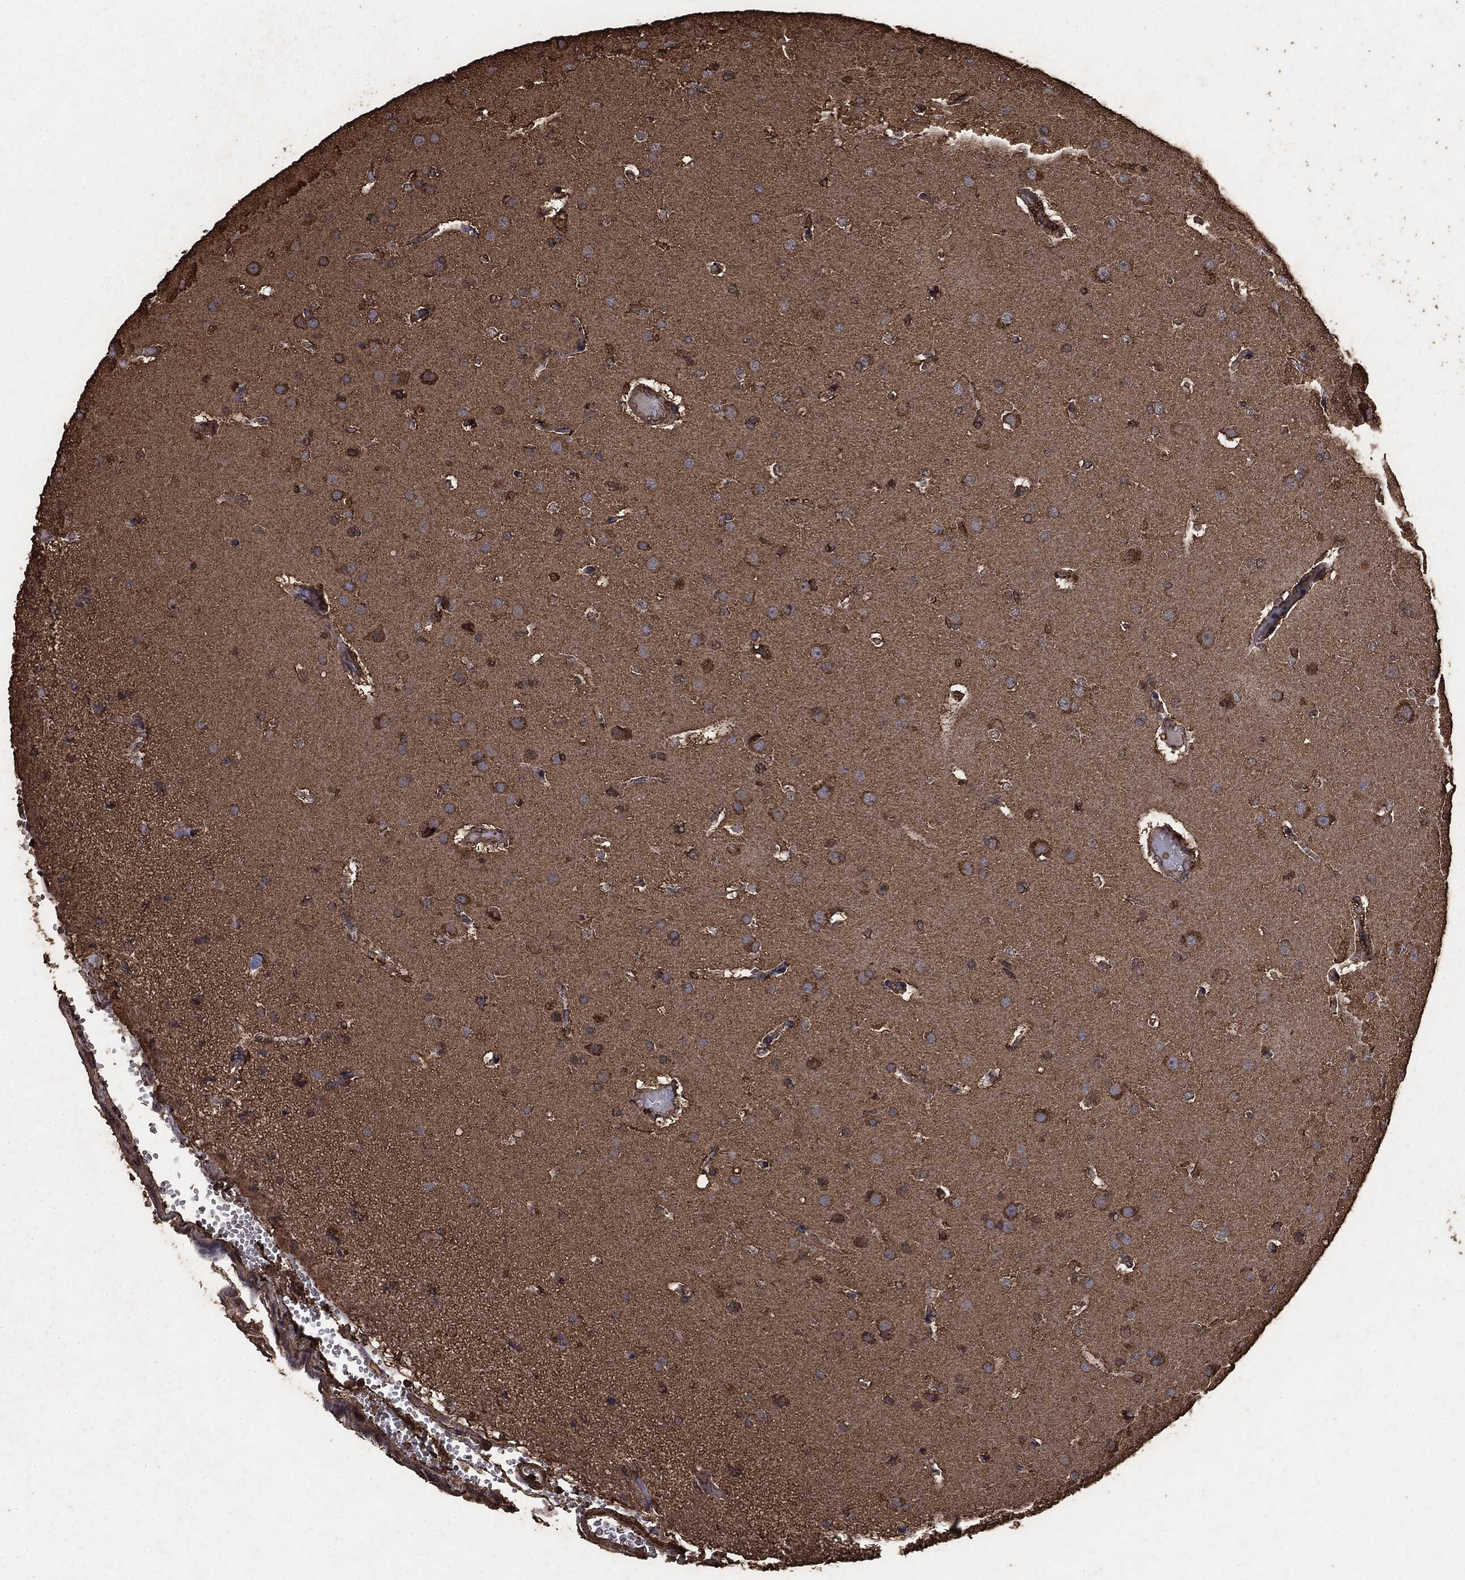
{"staining": {"intensity": "moderate", "quantity": ">75%", "location": "cytoplasmic/membranous"}, "tissue": "glioma", "cell_type": "Tumor cells", "image_type": "cancer", "snomed": [{"axis": "morphology", "description": "Glioma, malignant, NOS"}, {"axis": "topography", "description": "Cerebral cortex"}], "caption": "Immunohistochemistry photomicrograph of neoplastic tissue: malignant glioma stained using immunohistochemistry (IHC) shows medium levels of moderate protein expression localized specifically in the cytoplasmic/membranous of tumor cells, appearing as a cytoplasmic/membranous brown color.", "gene": "MTOR", "patient": {"sex": "male", "age": 58}}